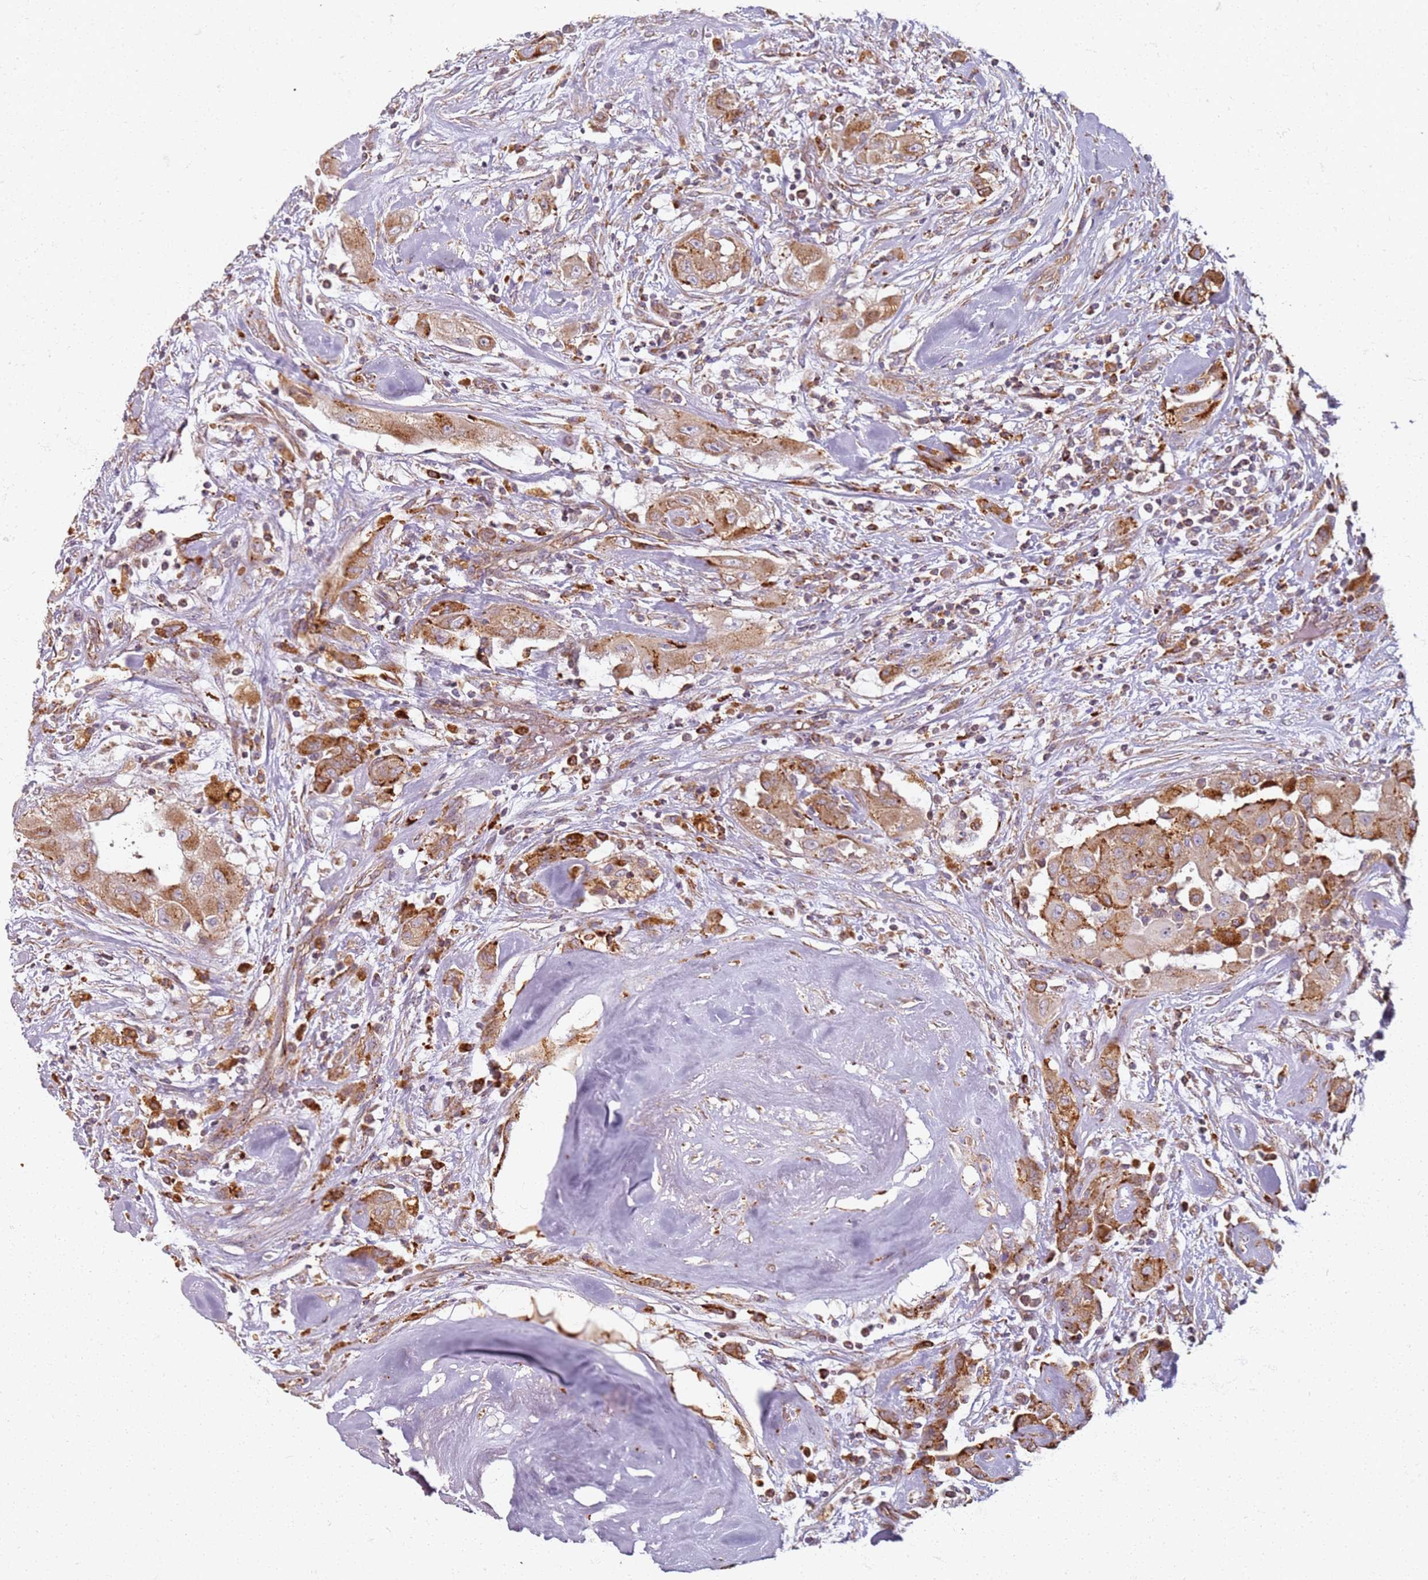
{"staining": {"intensity": "moderate", "quantity": ">75%", "location": "cytoplasmic/membranous"}, "tissue": "thyroid cancer", "cell_type": "Tumor cells", "image_type": "cancer", "snomed": [{"axis": "morphology", "description": "Papillary adenocarcinoma, NOS"}, {"axis": "topography", "description": "Thyroid gland"}], "caption": "Papillary adenocarcinoma (thyroid) stained with a brown dye demonstrates moderate cytoplasmic/membranous positive staining in about >75% of tumor cells.", "gene": "PROKR2", "patient": {"sex": "female", "age": 59}}